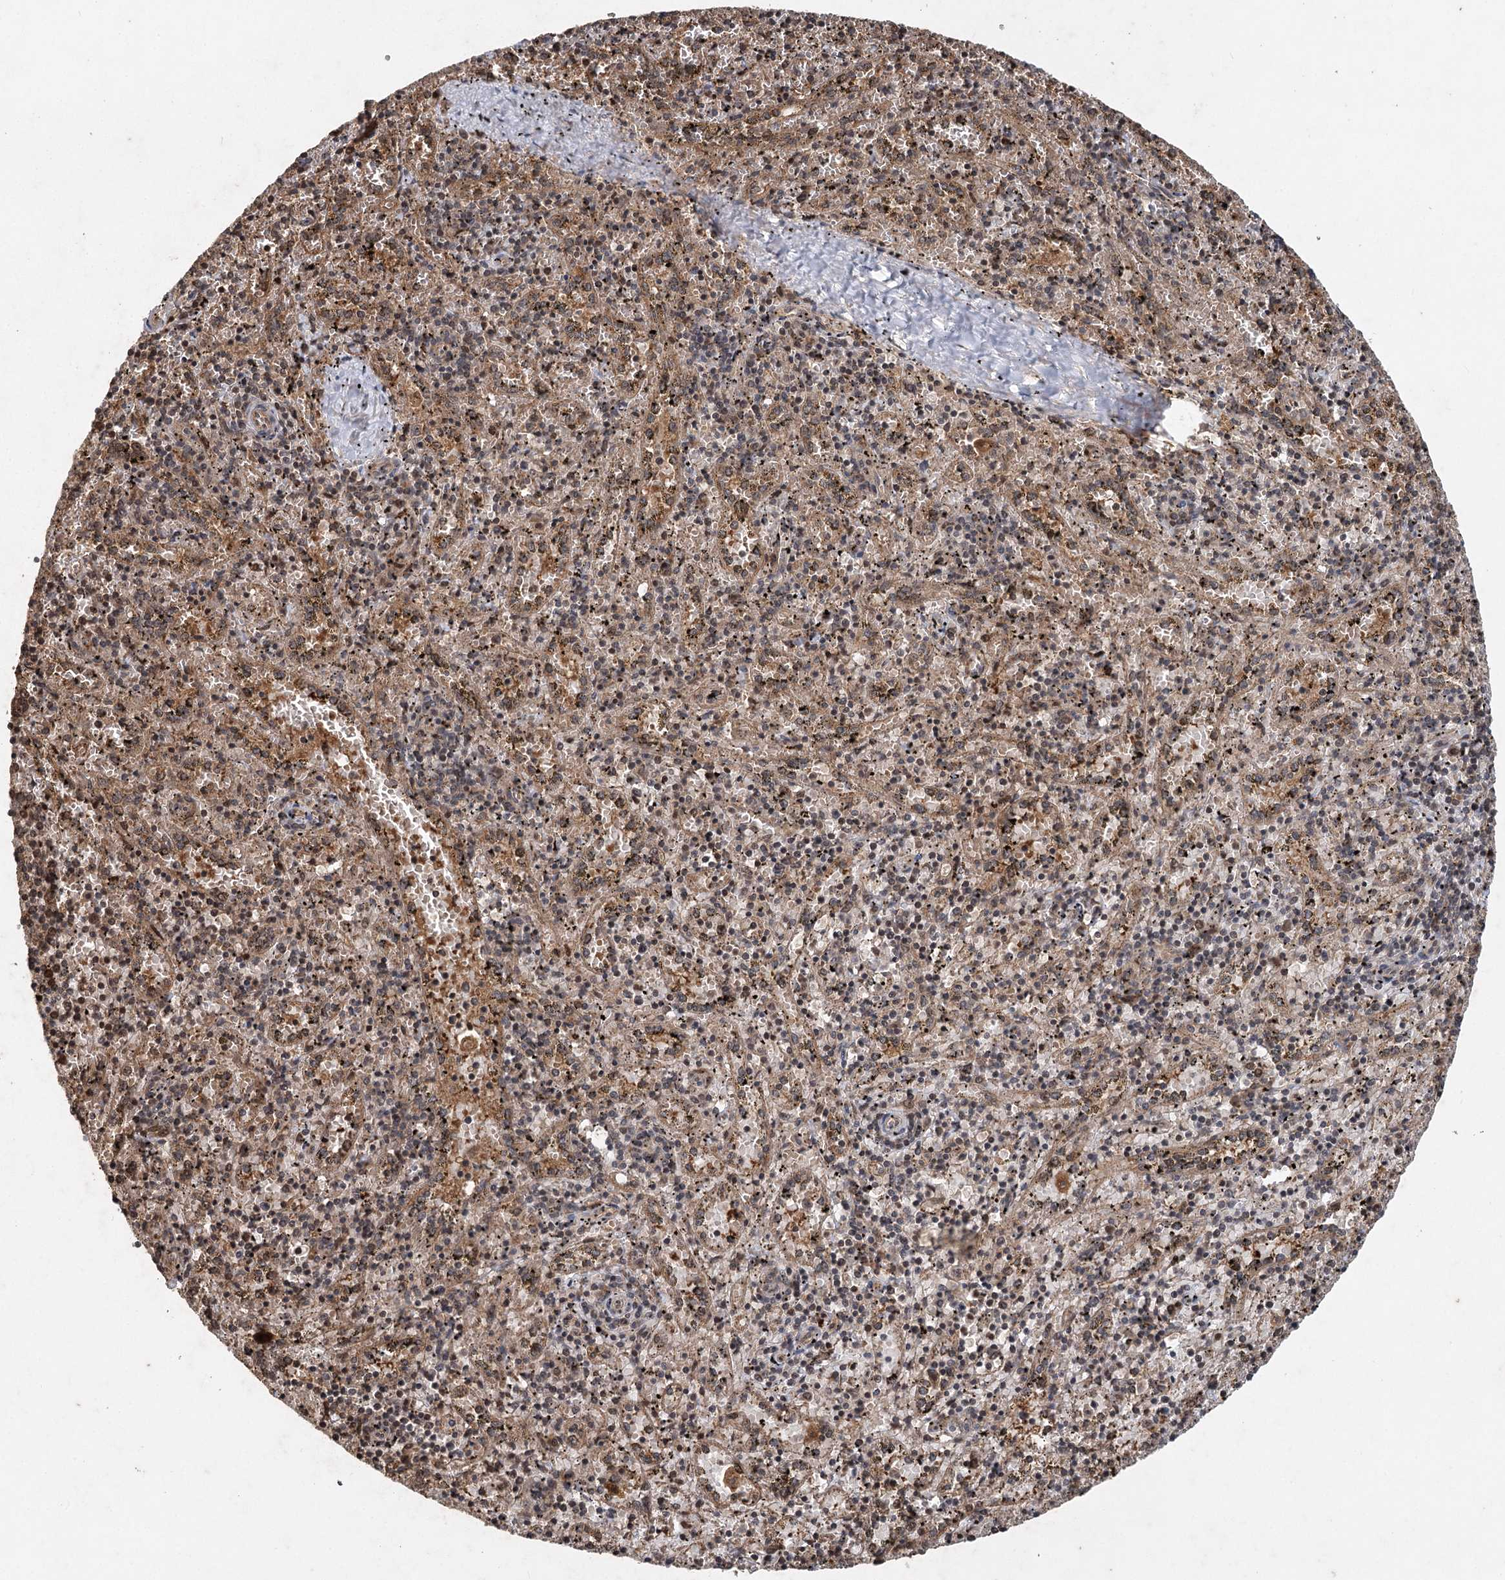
{"staining": {"intensity": "weak", "quantity": "25%-75%", "location": "cytoplasmic/membranous"}, "tissue": "spleen", "cell_type": "Cells in red pulp", "image_type": "normal", "snomed": [{"axis": "morphology", "description": "Normal tissue, NOS"}, {"axis": "topography", "description": "Spleen"}], "caption": "Immunohistochemical staining of benign spleen shows weak cytoplasmic/membranous protein positivity in approximately 25%-75% of cells in red pulp. Nuclei are stained in blue.", "gene": "INSIG2", "patient": {"sex": "male", "age": 11}}